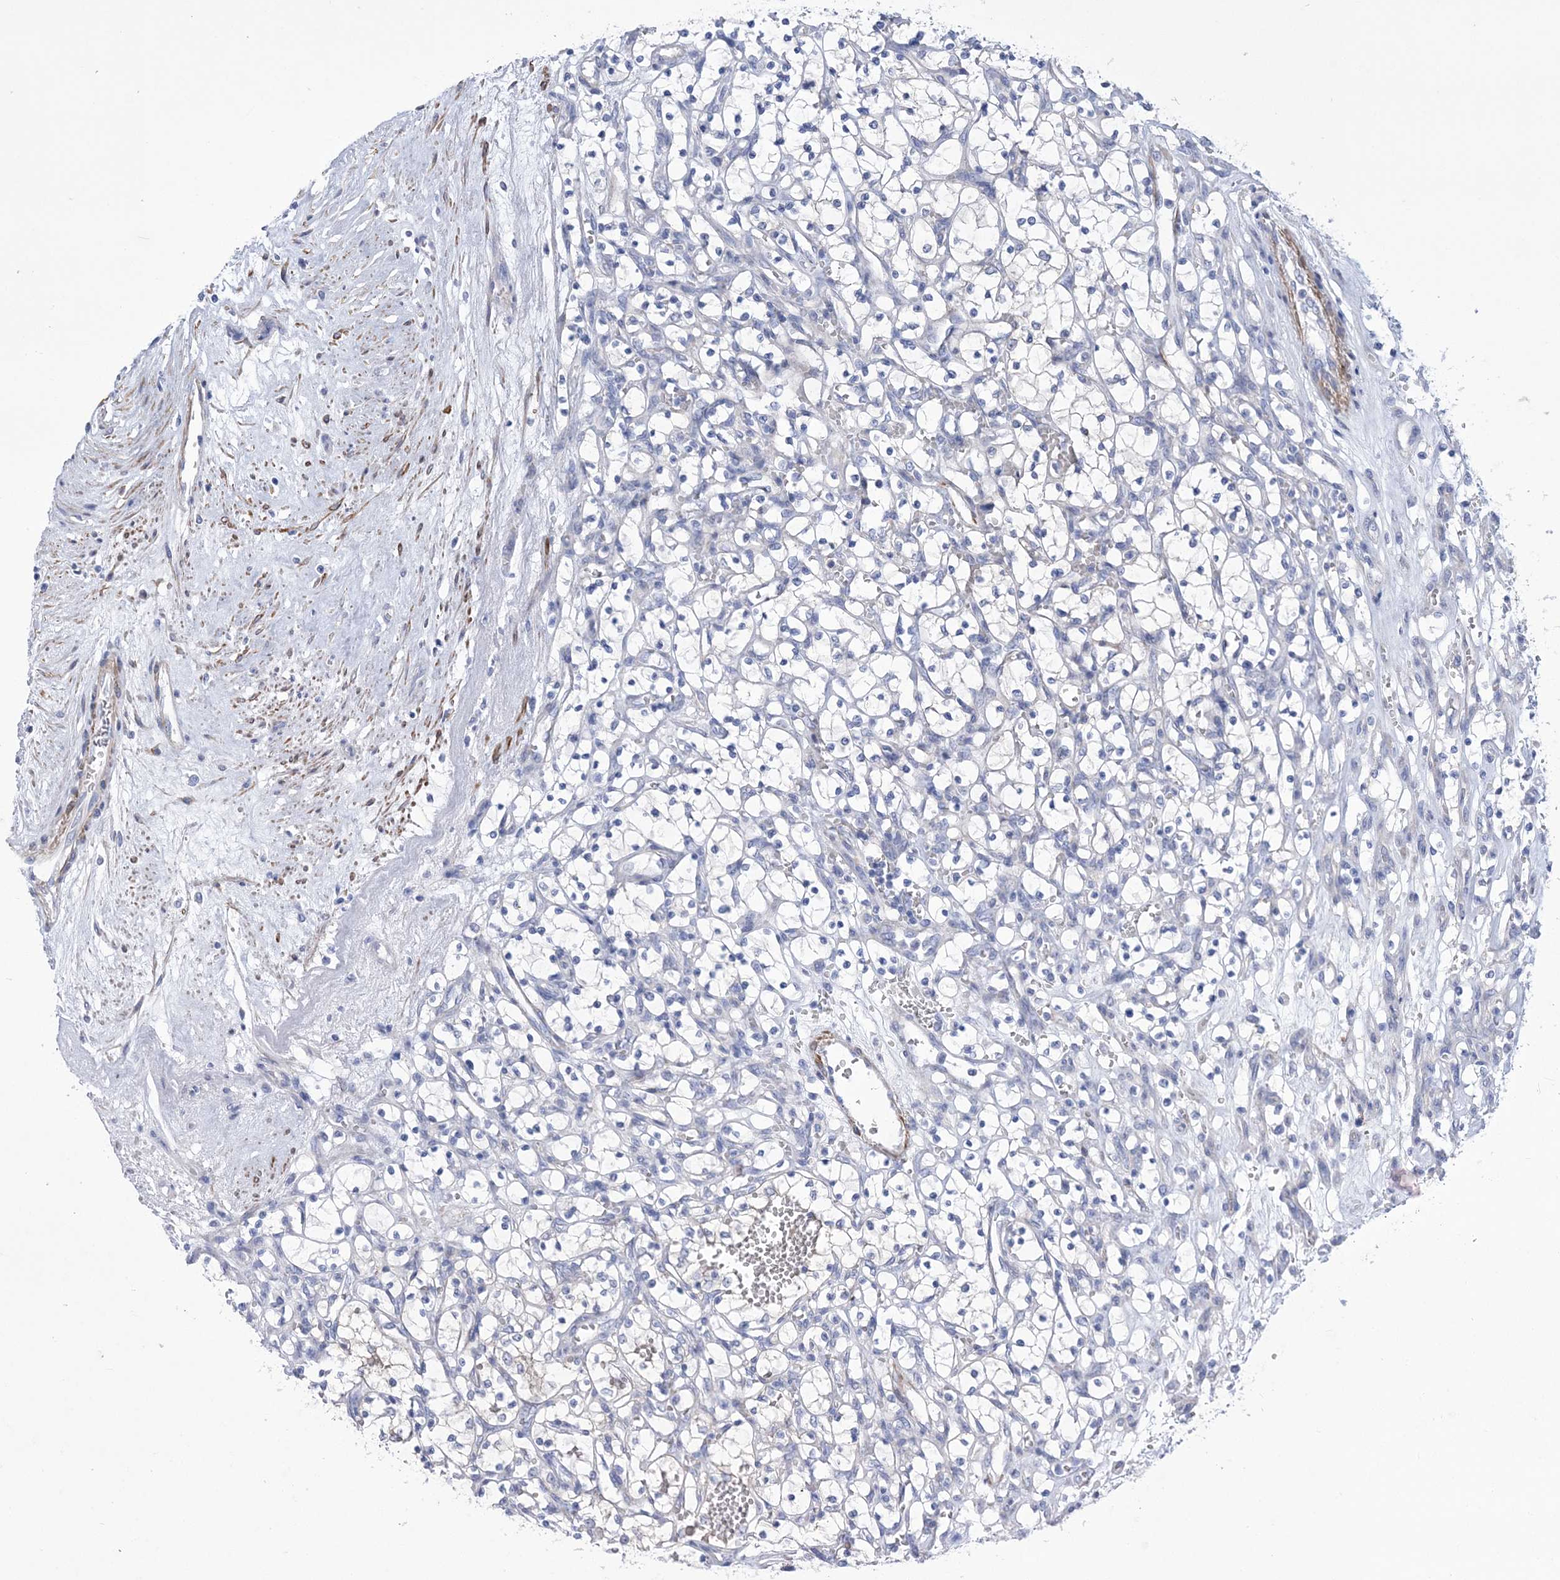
{"staining": {"intensity": "negative", "quantity": "none", "location": "none"}, "tissue": "renal cancer", "cell_type": "Tumor cells", "image_type": "cancer", "snomed": [{"axis": "morphology", "description": "Adenocarcinoma, NOS"}, {"axis": "topography", "description": "Kidney"}], "caption": "The histopathology image demonstrates no significant expression in tumor cells of renal cancer (adenocarcinoma).", "gene": "WDR74", "patient": {"sex": "female", "age": 69}}